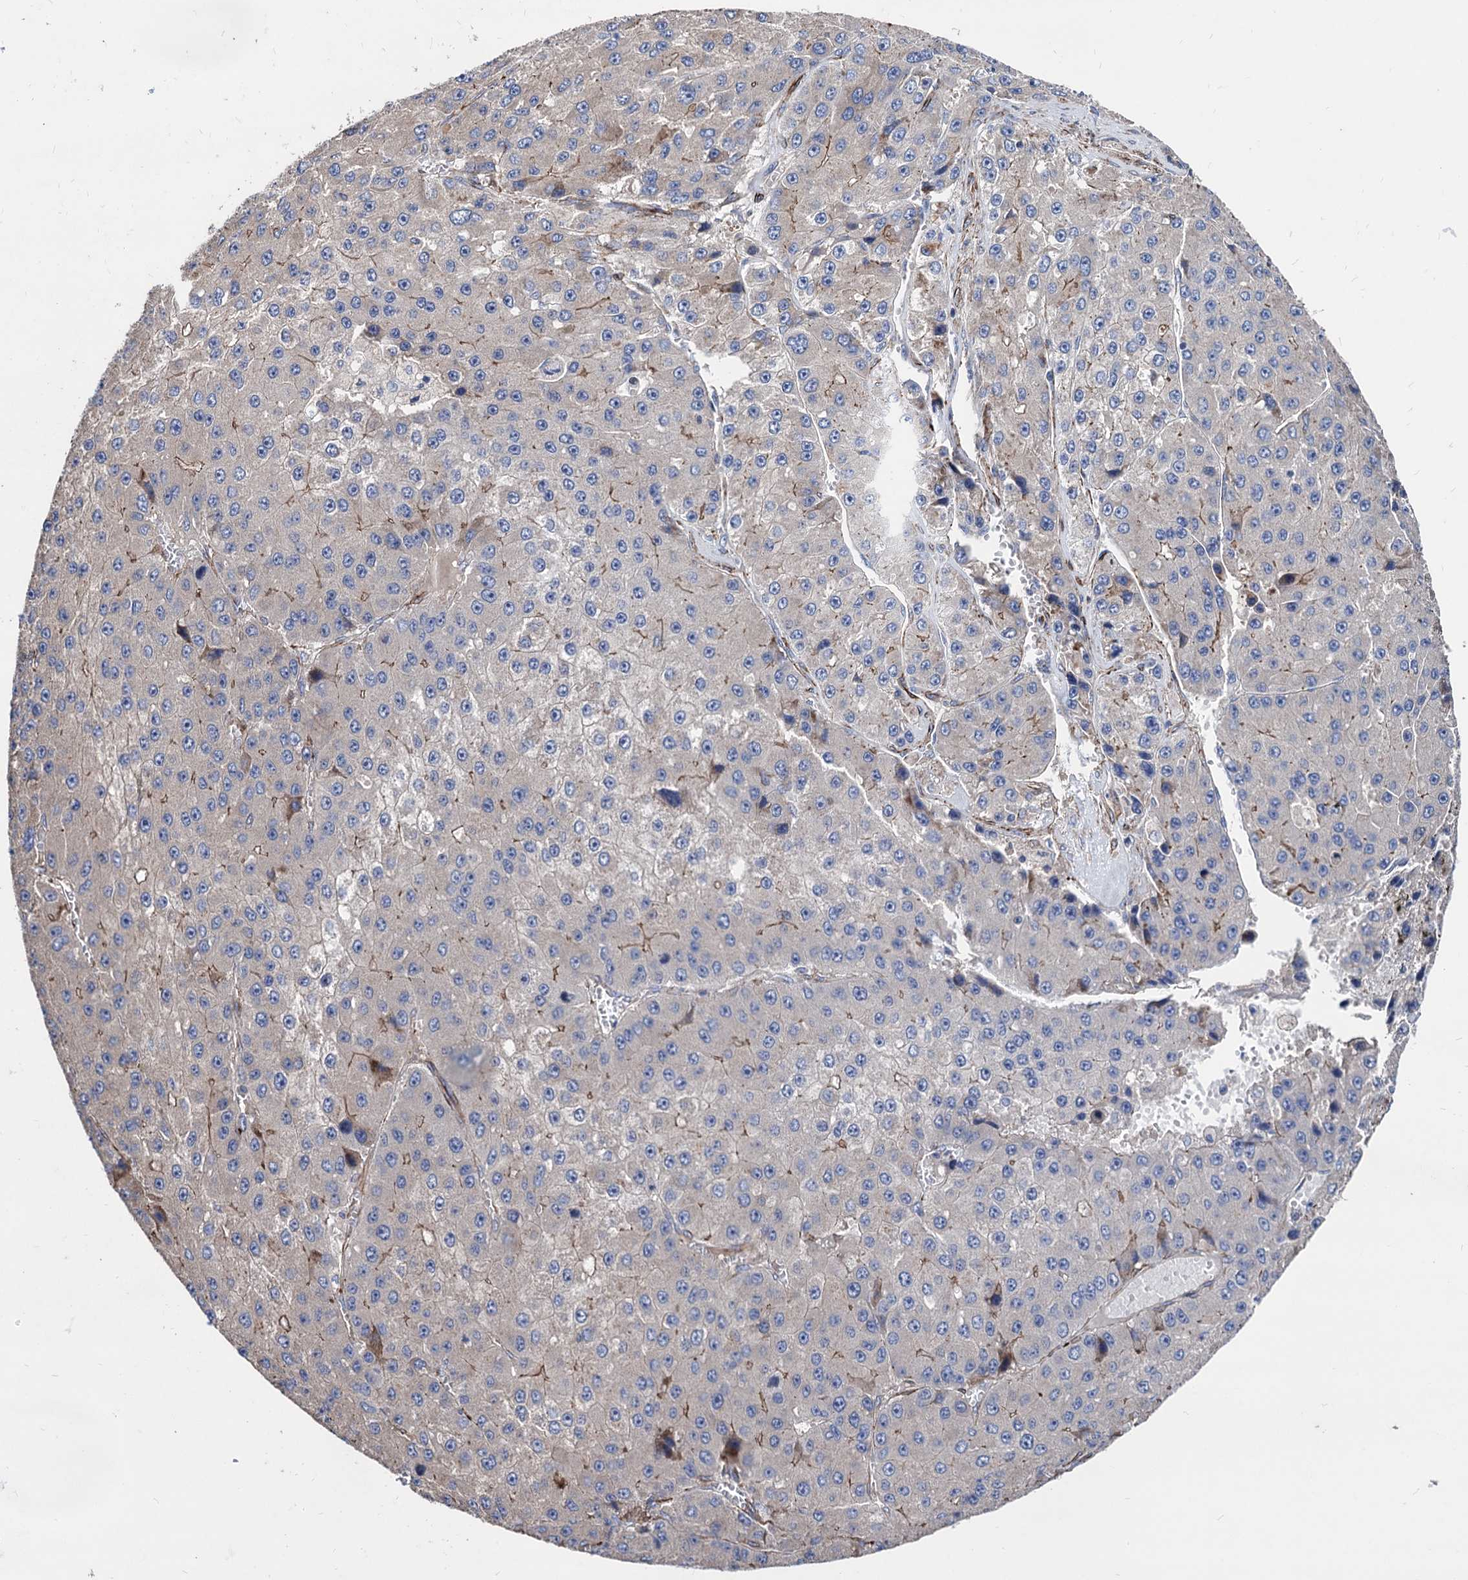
{"staining": {"intensity": "moderate", "quantity": "<25%", "location": "cytoplasmic/membranous"}, "tissue": "liver cancer", "cell_type": "Tumor cells", "image_type": "cancer", "snomed": [{"axis": "morphology", "description": "Carcinoma, Hepatocellular, NOS"}, {"axis": "topography", "description": "Liver"}], "caption": "Liver cancer (hepatocellular carcinoma) tissue reveals moderate cytoplasmic/membranous expression in approximately <25% of tumor cells, visualized by immunohistochemistry.", "gene": "WDR11", "patient": {"sex": "female", "age": 73}}